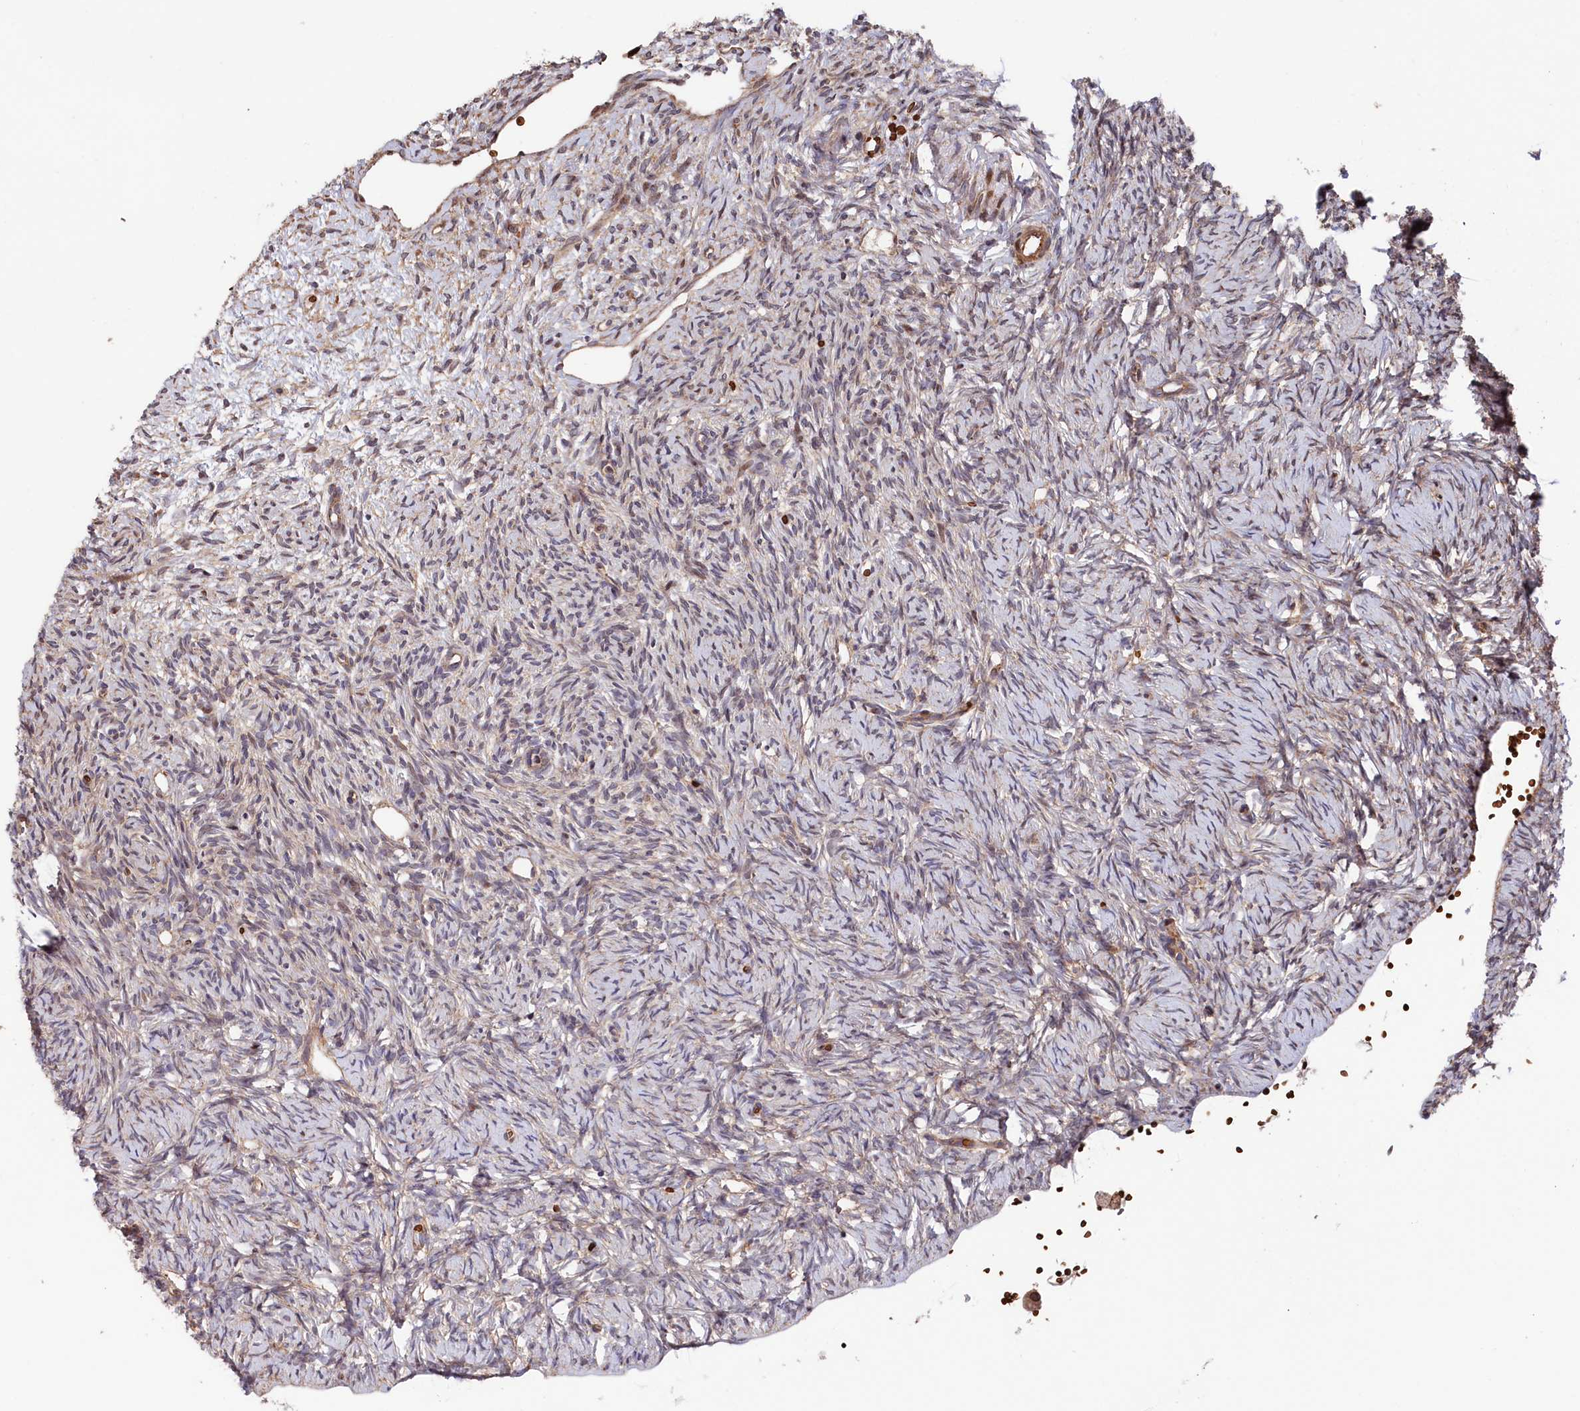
{"staining": {"intensity": "weak", "quantity": "25%-75%", "location": "cytoplasmic/membranous"}, "tissue": "ovary", "cell_type": "Ovarian stroma cells", "image_type": "normal", "snomed": [{"axis": "morphology", "description": "Normal tissue, NOS"}, {"axis": "topography", "description": "Ovary"}], "caption": "Immunohistochemistry (IHC) of unremarkable ovary reveals low levels of weak cytoplasmic/membranous positivity in about 25%-75% of ovarian stroma cells.", "gene": "TNKS1BP1", "patient": {"sex": "female", "age": 51}}